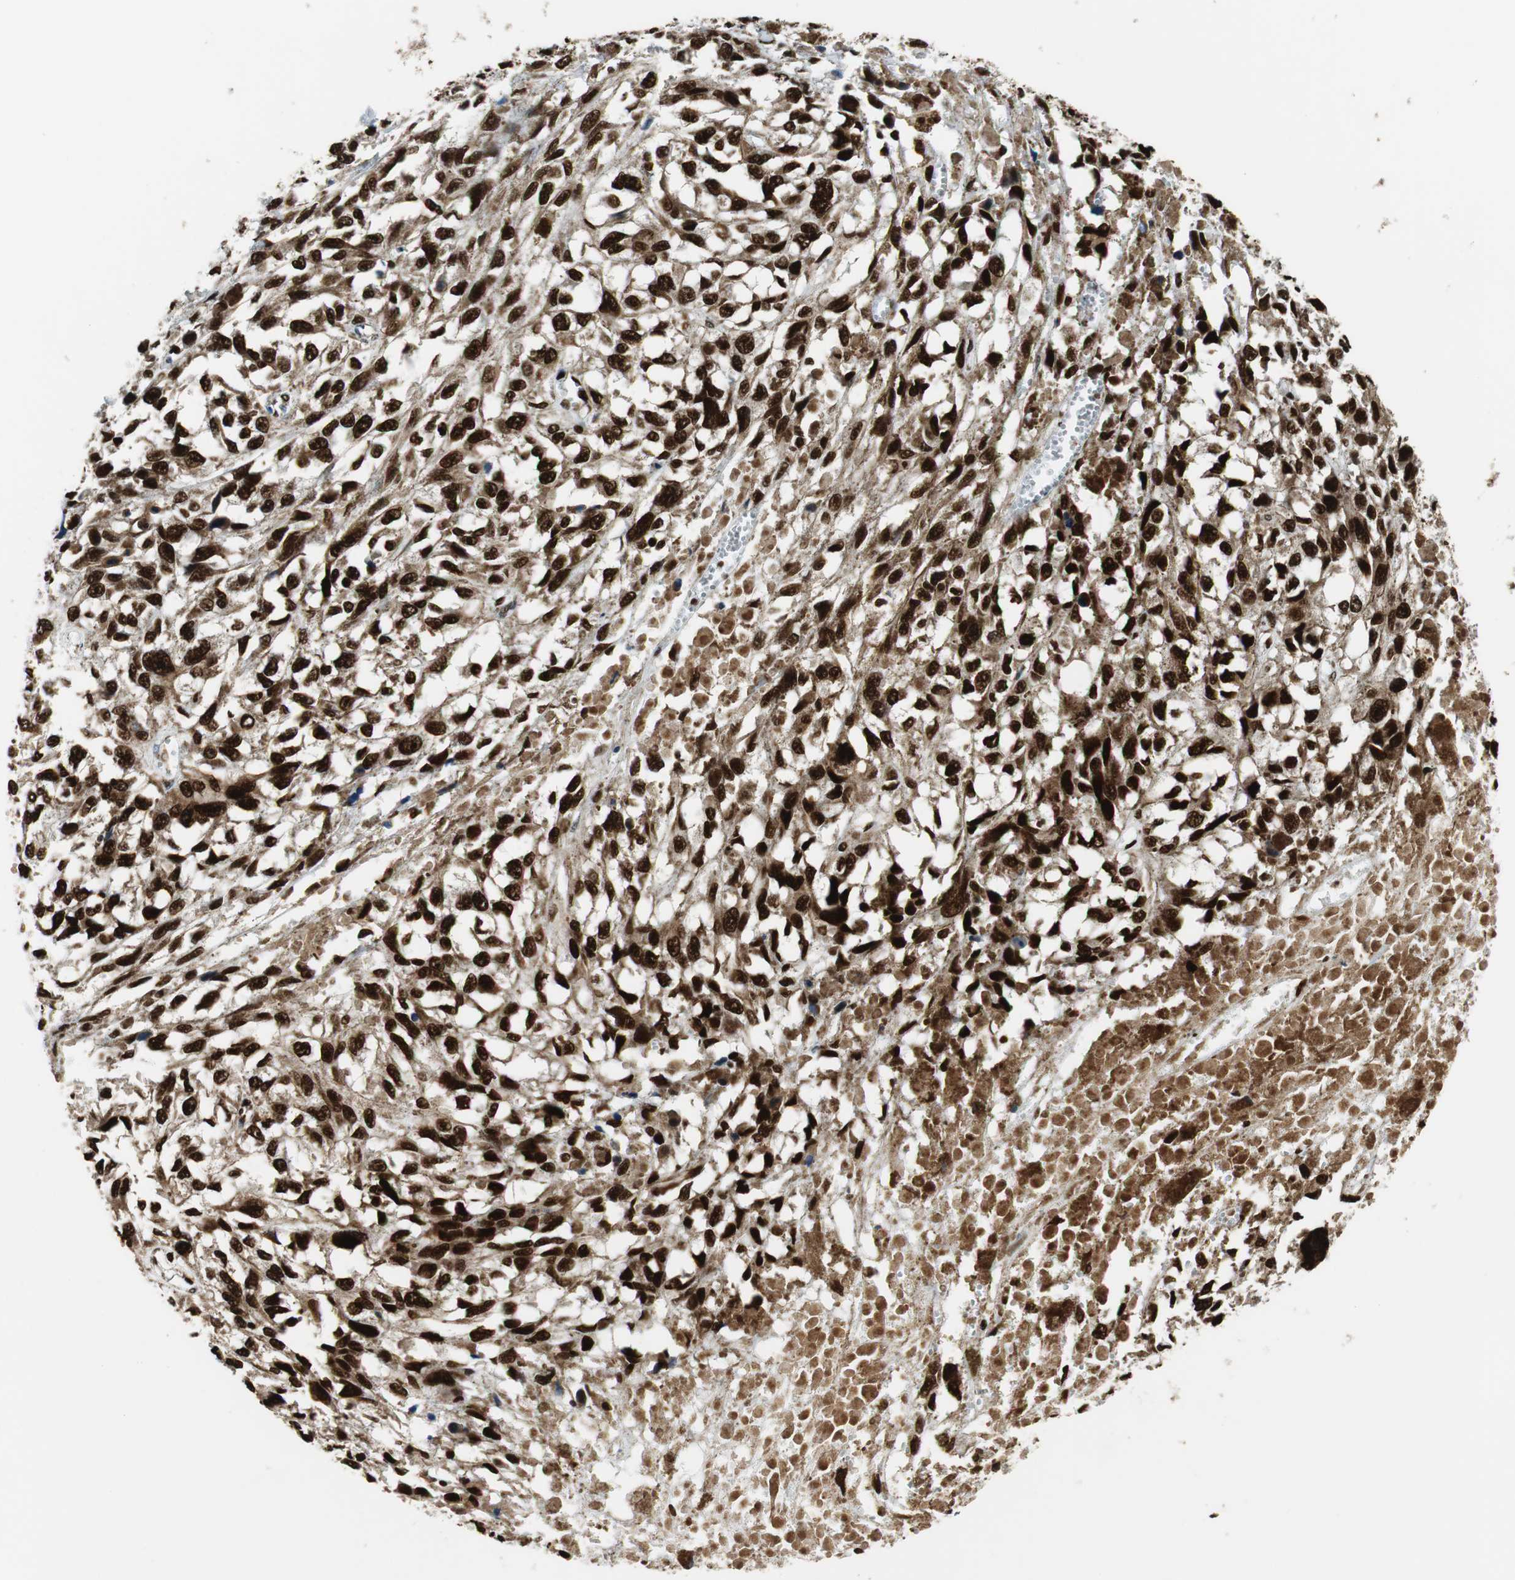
{"staining": {"intensity": "strong", "quantity": ">75%", "location": "nuclear"}, "tissue": "melanoma", "cell_type": "Tumor cells", "image_type": "cancer", "snomed": [{"axis": "morphology", "description": "Malignant melanoma, Metastatic site"}, {"axis": "topography", "description": "Lymph node"}], "caption": "A brown stain shows strong nuclear expression of a protein in human malignant melanoma (metastatic site) tumor cells. The staining is performed using DAB brown chromogen to label protein expression. The nuclei are counter-stained blue using hematoxylin.", "gene": "HDAC1", "patient": {"sex": "male", "age": 59}}